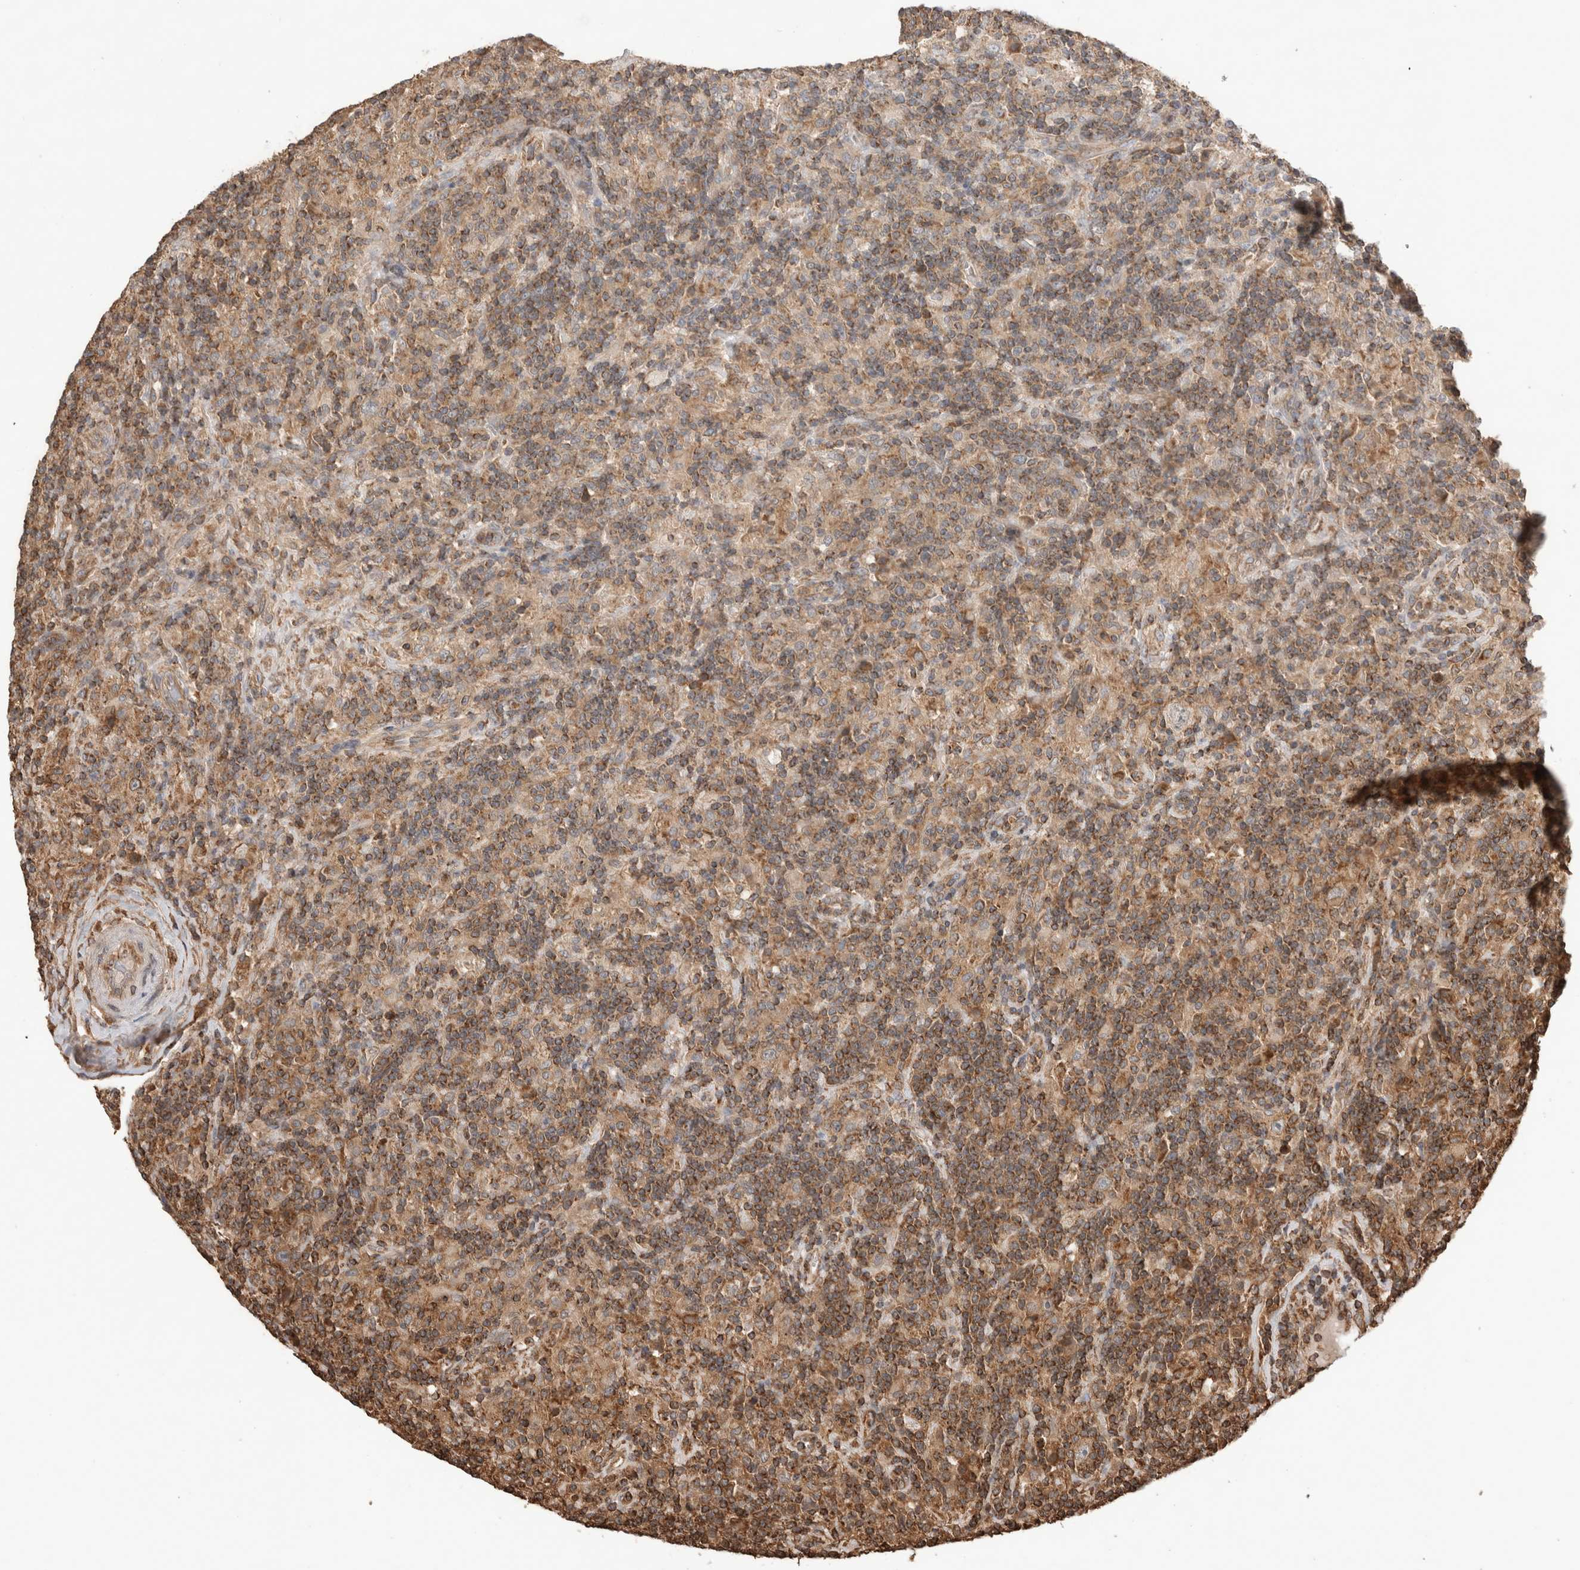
{"staining": {"intensity": "moderate", "quantity": ">75%", "location": "cytoplasmic/membranous"}, "tissue": "lymphoma", "cell_type": "Tumor cells", "image_type": "cancer", "snomed": [{"axis": "morphology", "description": "Hodgkin's disease, NOS"}, {"axis": "topography", "description": "Lymph node"}], "caption": "Immunohistochemistry (IHC) staining of Hodgkin's disease, which reveals medium levels of moderate cytoplasmic/membranous staining in about >75% of tumor cells indicating moderate cytoplasmic/membranous protein positivity. The staining was performed using DAB (brown) for protein detection and nuclei were counterstained in hematoxylin (blue).", "gene": "IMMP2L", "patient": {"sex": "male", "age": 70}}